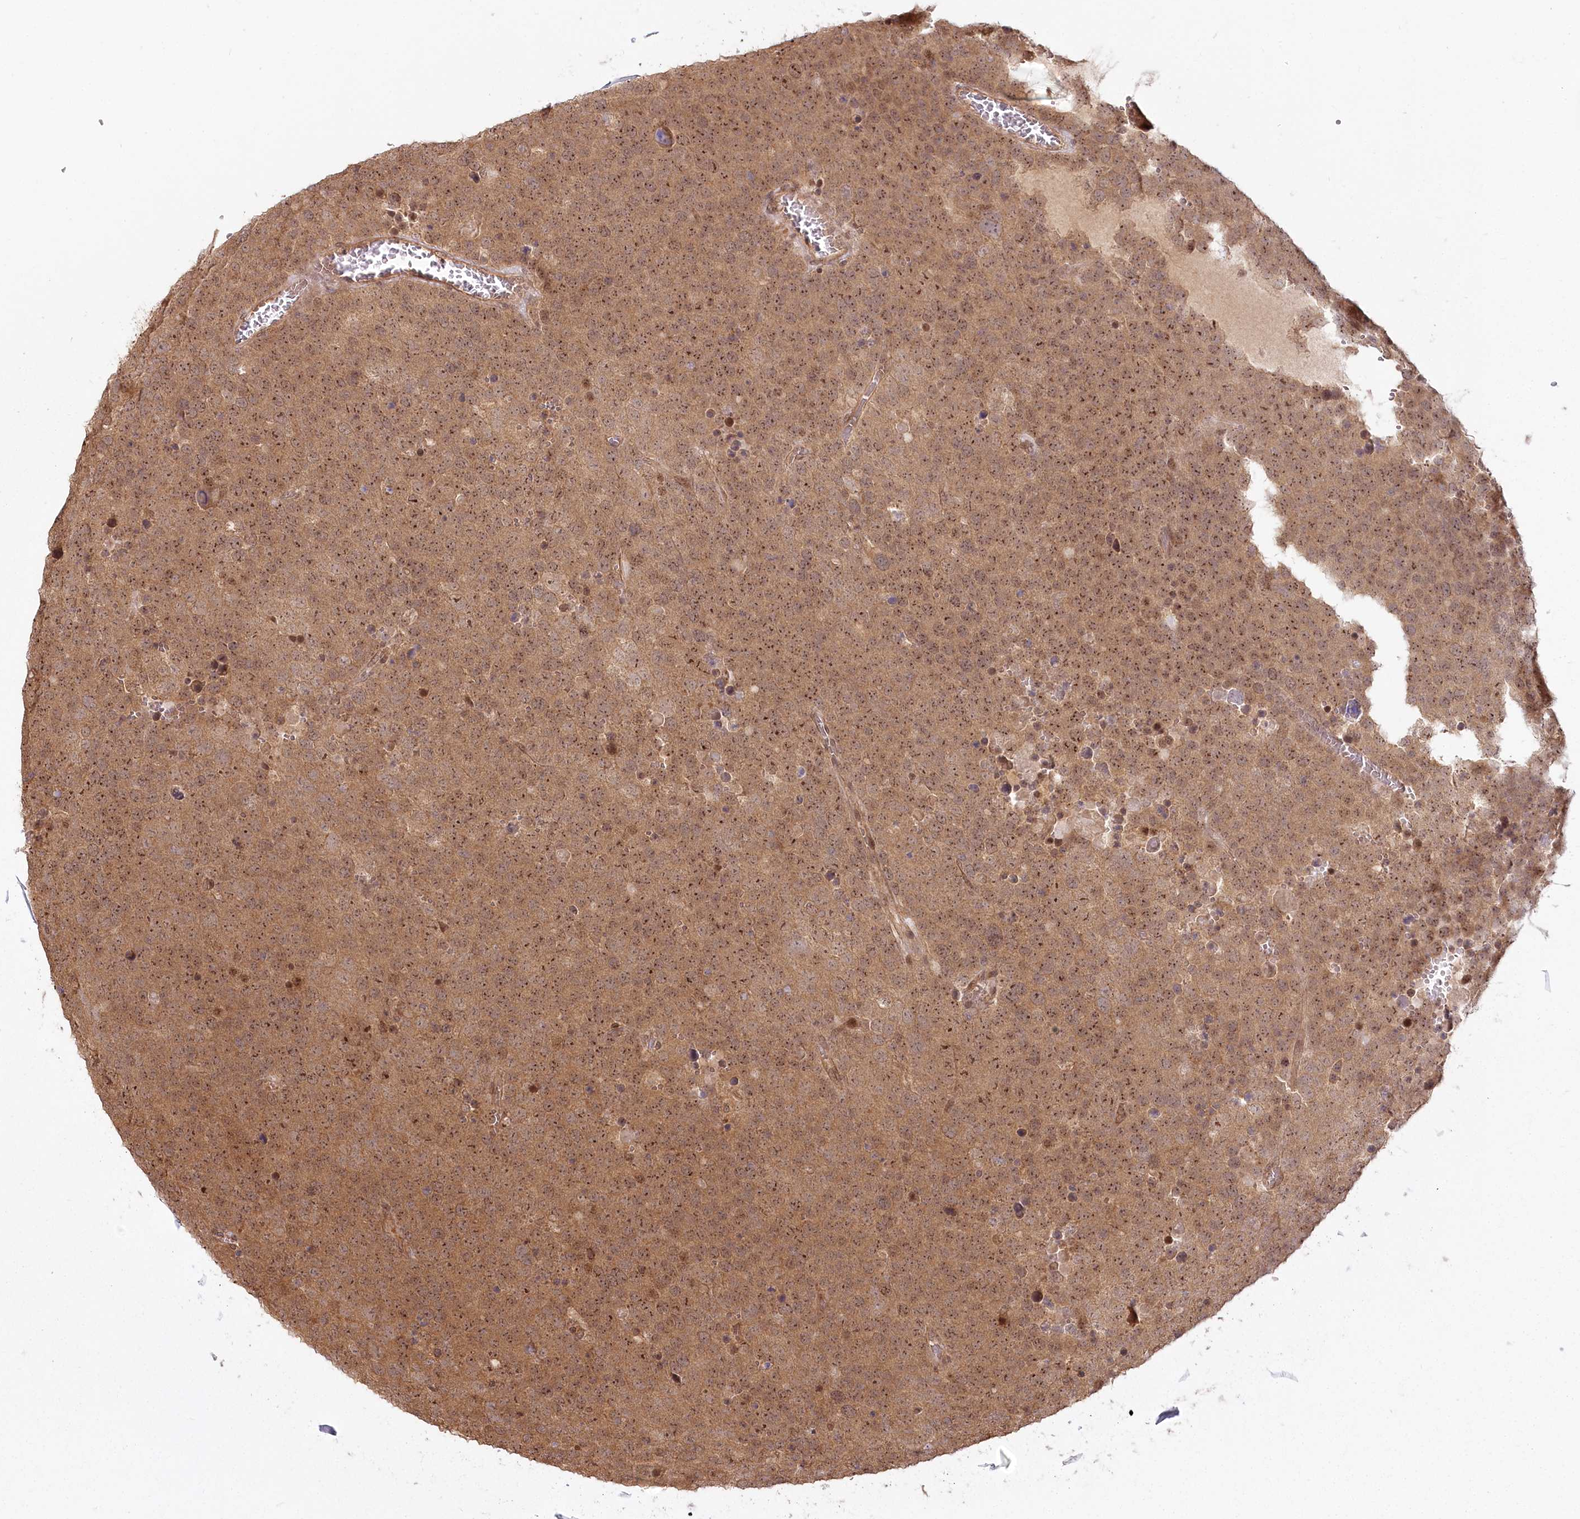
{"staining": {"intensity": "moderate", "quantity": ">75%", "location": "cytoplasmic/membranous,nuclear"}, "tissue": "testis cancer", "cell_type": "Tumor cells", "image_type": "cancer", "snomed": [{"axis": "morphology", "description": "Seminoma, NOS"}, {"axis": "topography", "description": "Testis"}], "caption": "Immunohistochemical staining of testis cancer displays medium levels of moderate cytoplasmic/membranous and nuclear staining in about >75% of tumor cells.", "gene": "R3HDM2", "patient": {"sex": "male", "age": 71}}